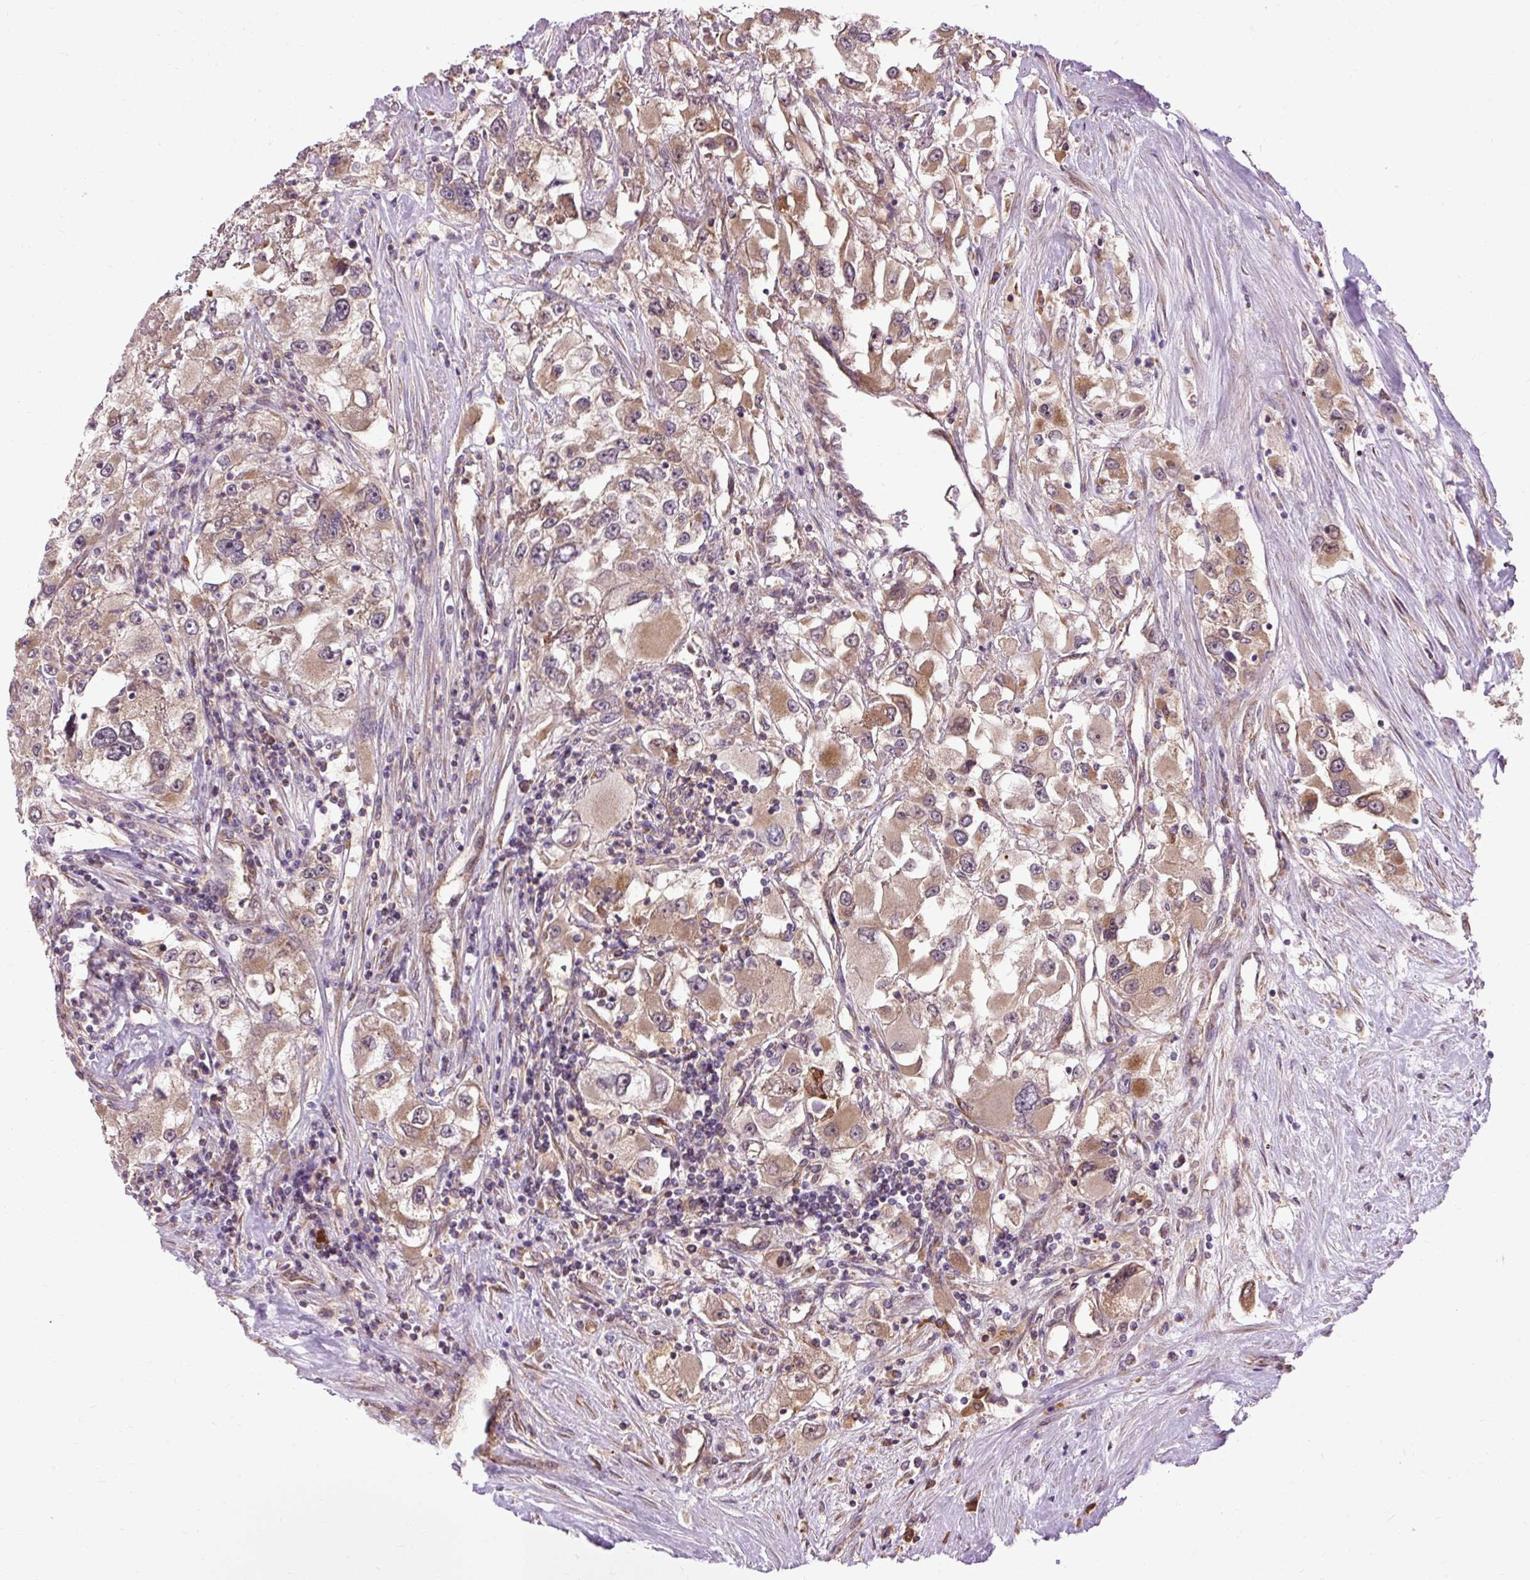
{"staining": {"intensity": "moderate", "quantity": ">75%", "location": "cytoplasmic/membranous"}, "tissue": "renal cancer", "cell_type": "Tumor cells", "image_type": "cancer", "snomed": [{"axis": "morphology", "description": "Adenocarcinoma, NOS"}, {"axis": "topography", "description": "Kidney"}], "caption": "Protein analysis of renal cancer (adenocarcinoma) tissue exhibits moderate cytoplasmic/membranous expression in about >75% of tumor cells. The protein is shown in brown color, while the nuclei are stained blue.", "gene": "FLRT1", "patient": {"sex": "female", "age": 52}}